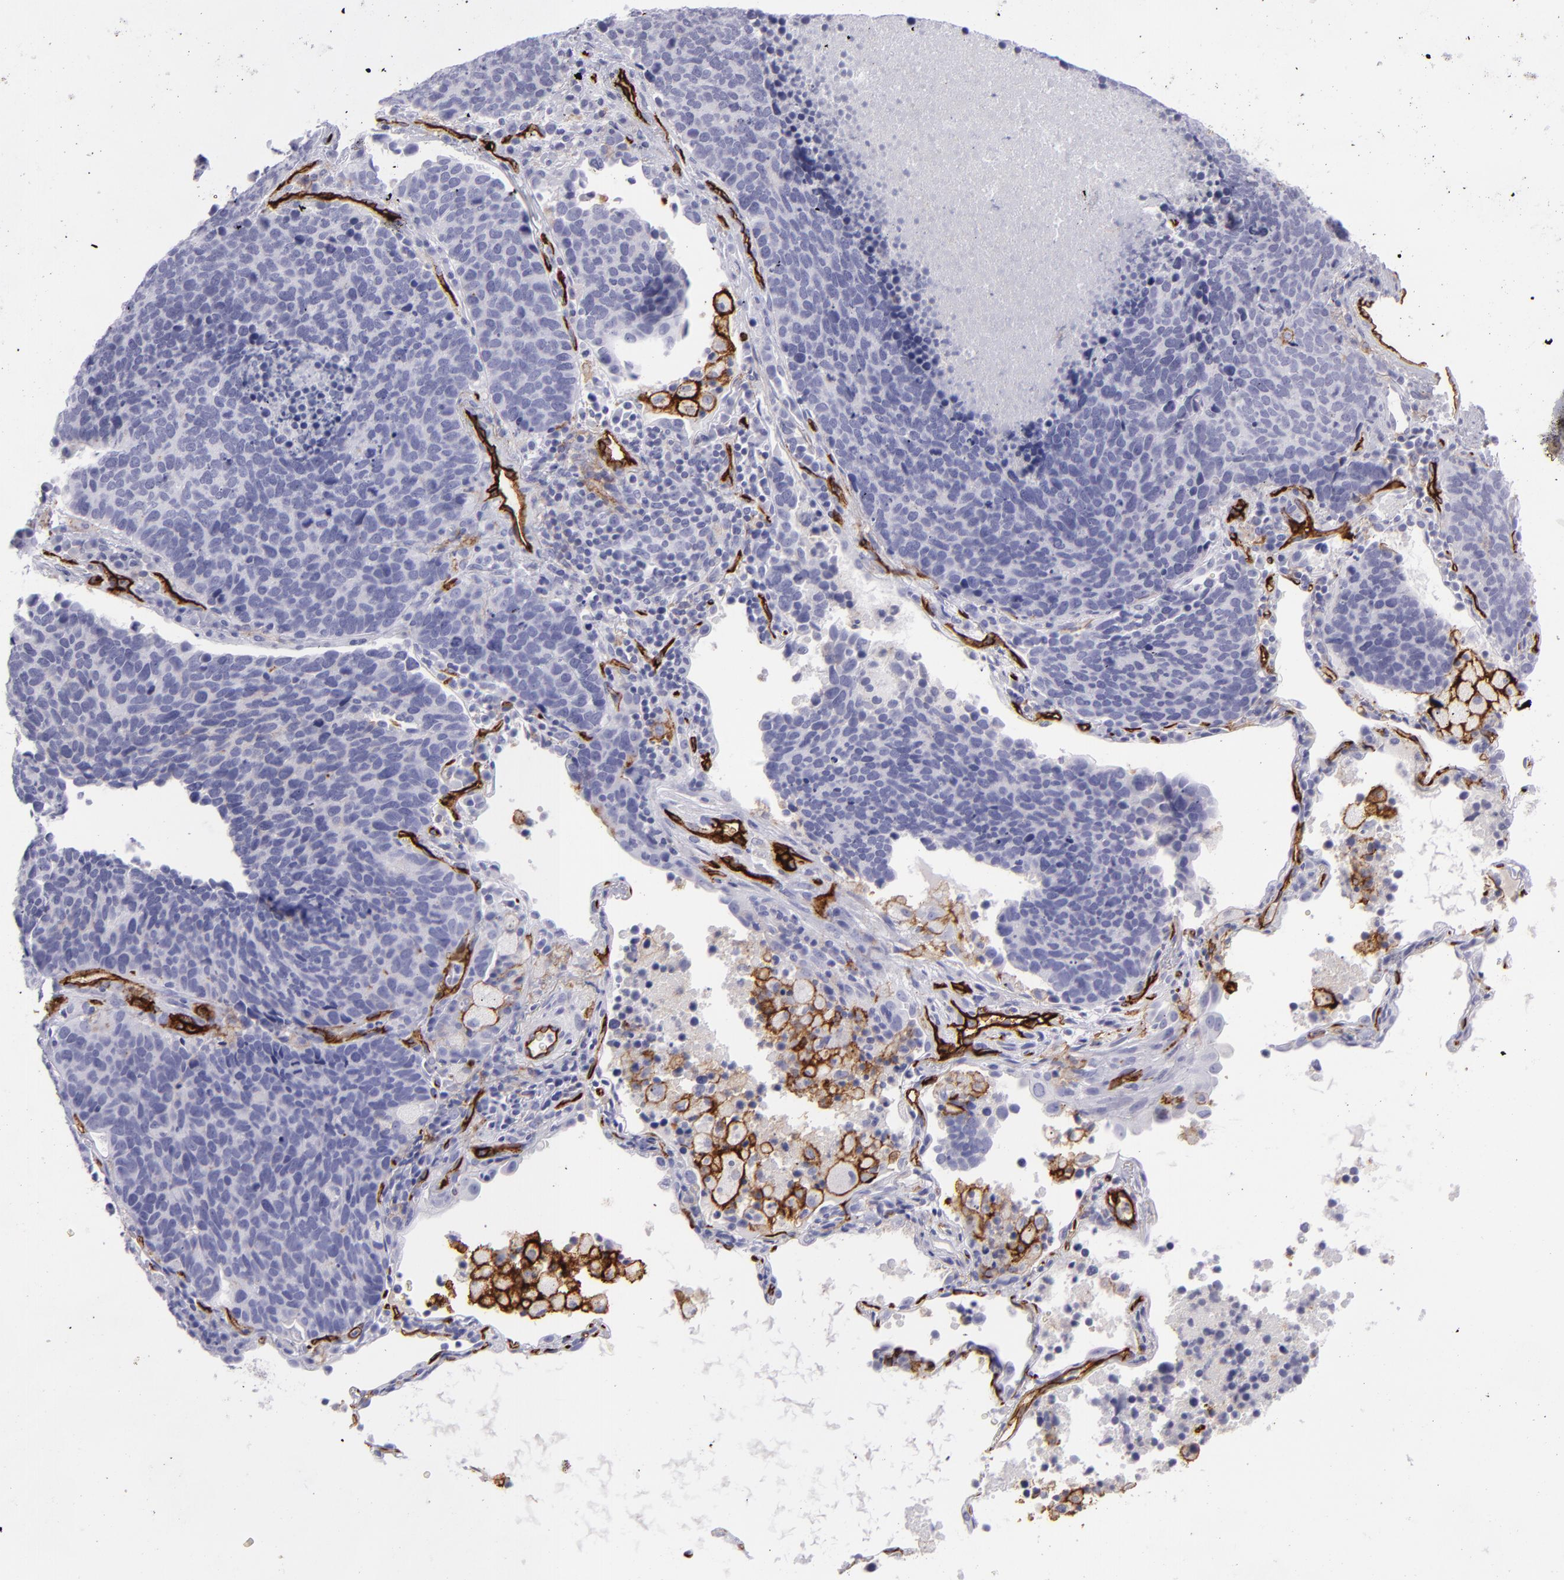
{"staining": {"intensity": "weak", "quantity": "25%-75%", "location": "cytoplasmic/membranous"}, "tissue": "lung cancer", "cell_type": "Tumor cells", "image_type": "cancer", "snomed": [{"axis": "morphology", "description": "Neoplasm, malignant, NOS"}, {"axis": "topography", "description": "Lung"}], "caption": "DAB immunohistochemical staining of human lung cancer demonstrates weak cytoplasmic/membranous protein staining in about 25%-75% of tumor cells.", "gene": "ACE", "patient": {"sex": "female", "age": 75}}